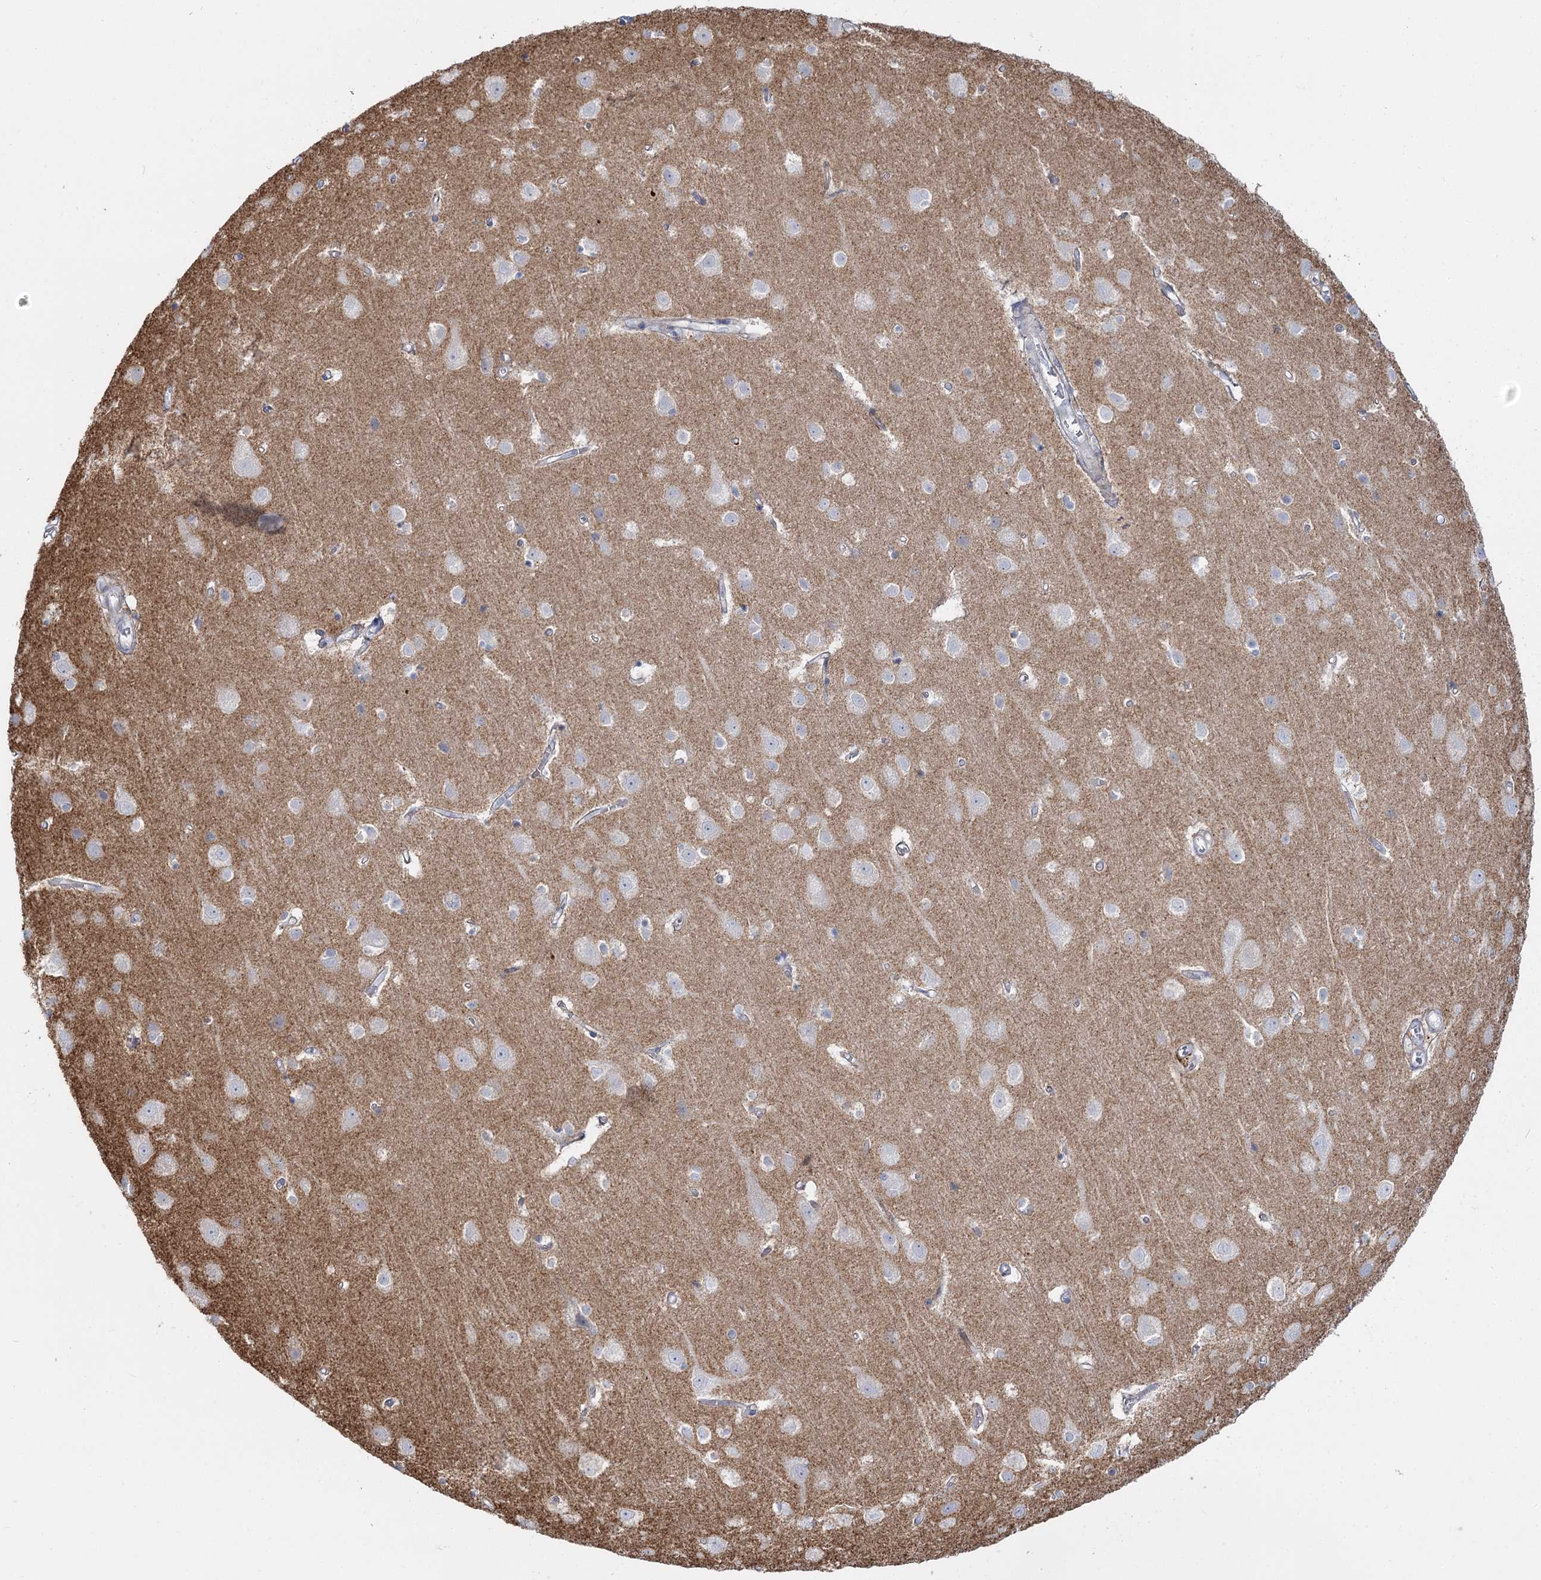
{"staining": {"intensity": "negative", "quantity": "none", "location": "none"}, "tissue": "cerebral cortex", "cell_type": "Endothelial cells", "image_type": "normal", "snomed": [{"axis": "morphology", "description": "Normal tissue, NOS"}, {"axis": "topography", "description": "Cerebral cortex"}], "caption": "This histopathology image is of benign cerebral cortex stained with IHC to label a protein in brown with the nuclei are counter-stained blue. There is no expression in endothelial cells. Brightfield microscopy of IHC stained with DAB (brown) and hematoxylin (blue), captured at high magnification.", "gene": "SUOX", "patient": {"sex": "male", "age": 54}}